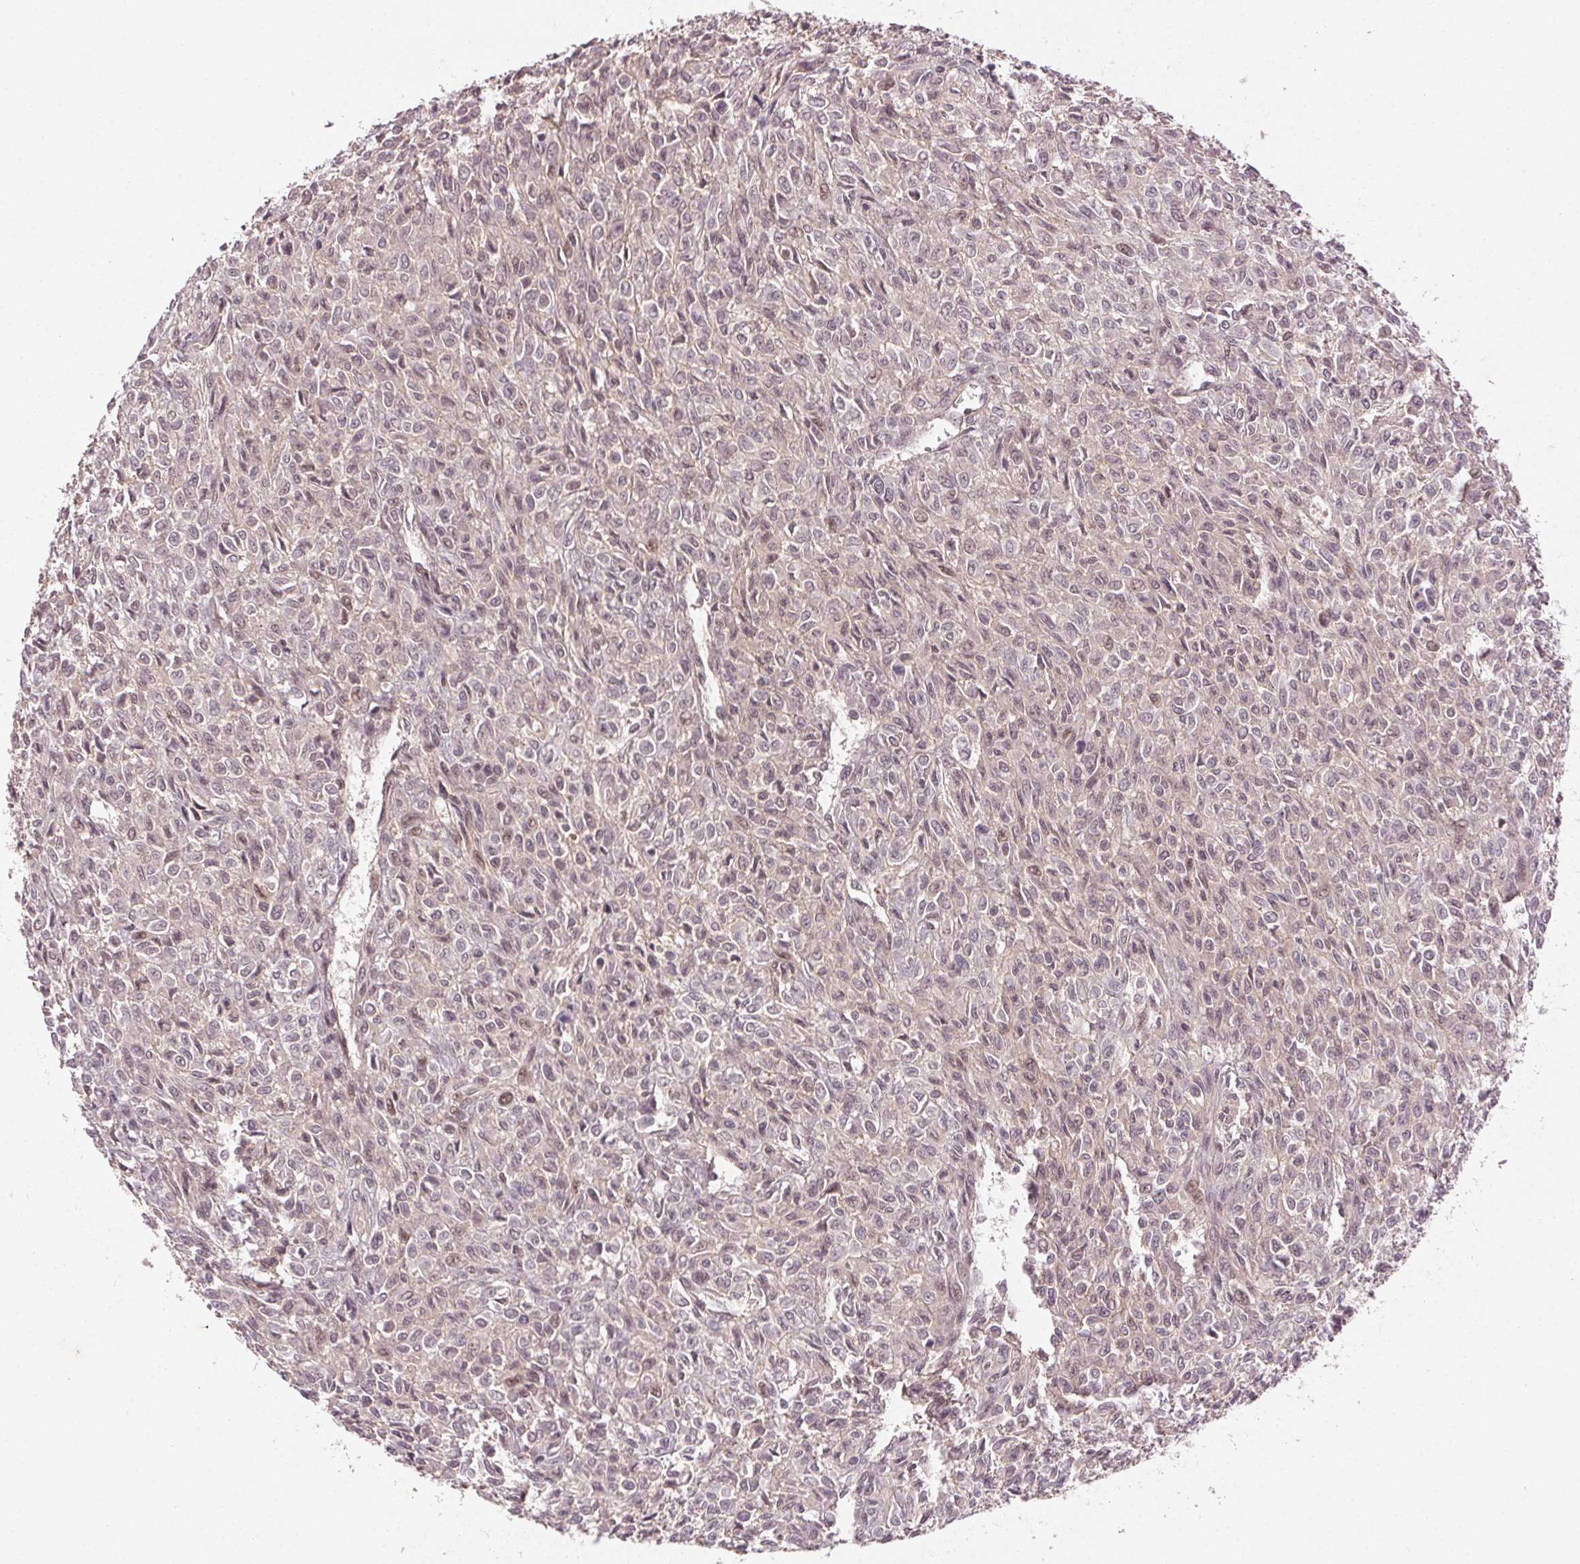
{"staining": {"intensity": "weak", "quantity": "<25%", "location": "nuclear"}, "tissue": "renal cancer", "cell_type": "Tumor cells", "image_type": "cancer", "snomed": [{"axis": "morphology", "description": "Adenocarcinoma, NOS"}, {"axis": "topography", "description": "Kidney"}], "caption": "Immunohistochemical staining of renal cancer (adenocarcinoma) exhibits no significant positivity in tumor cells.", "gene": "TUB", "patient": {"sex": "male", "age": 58}}